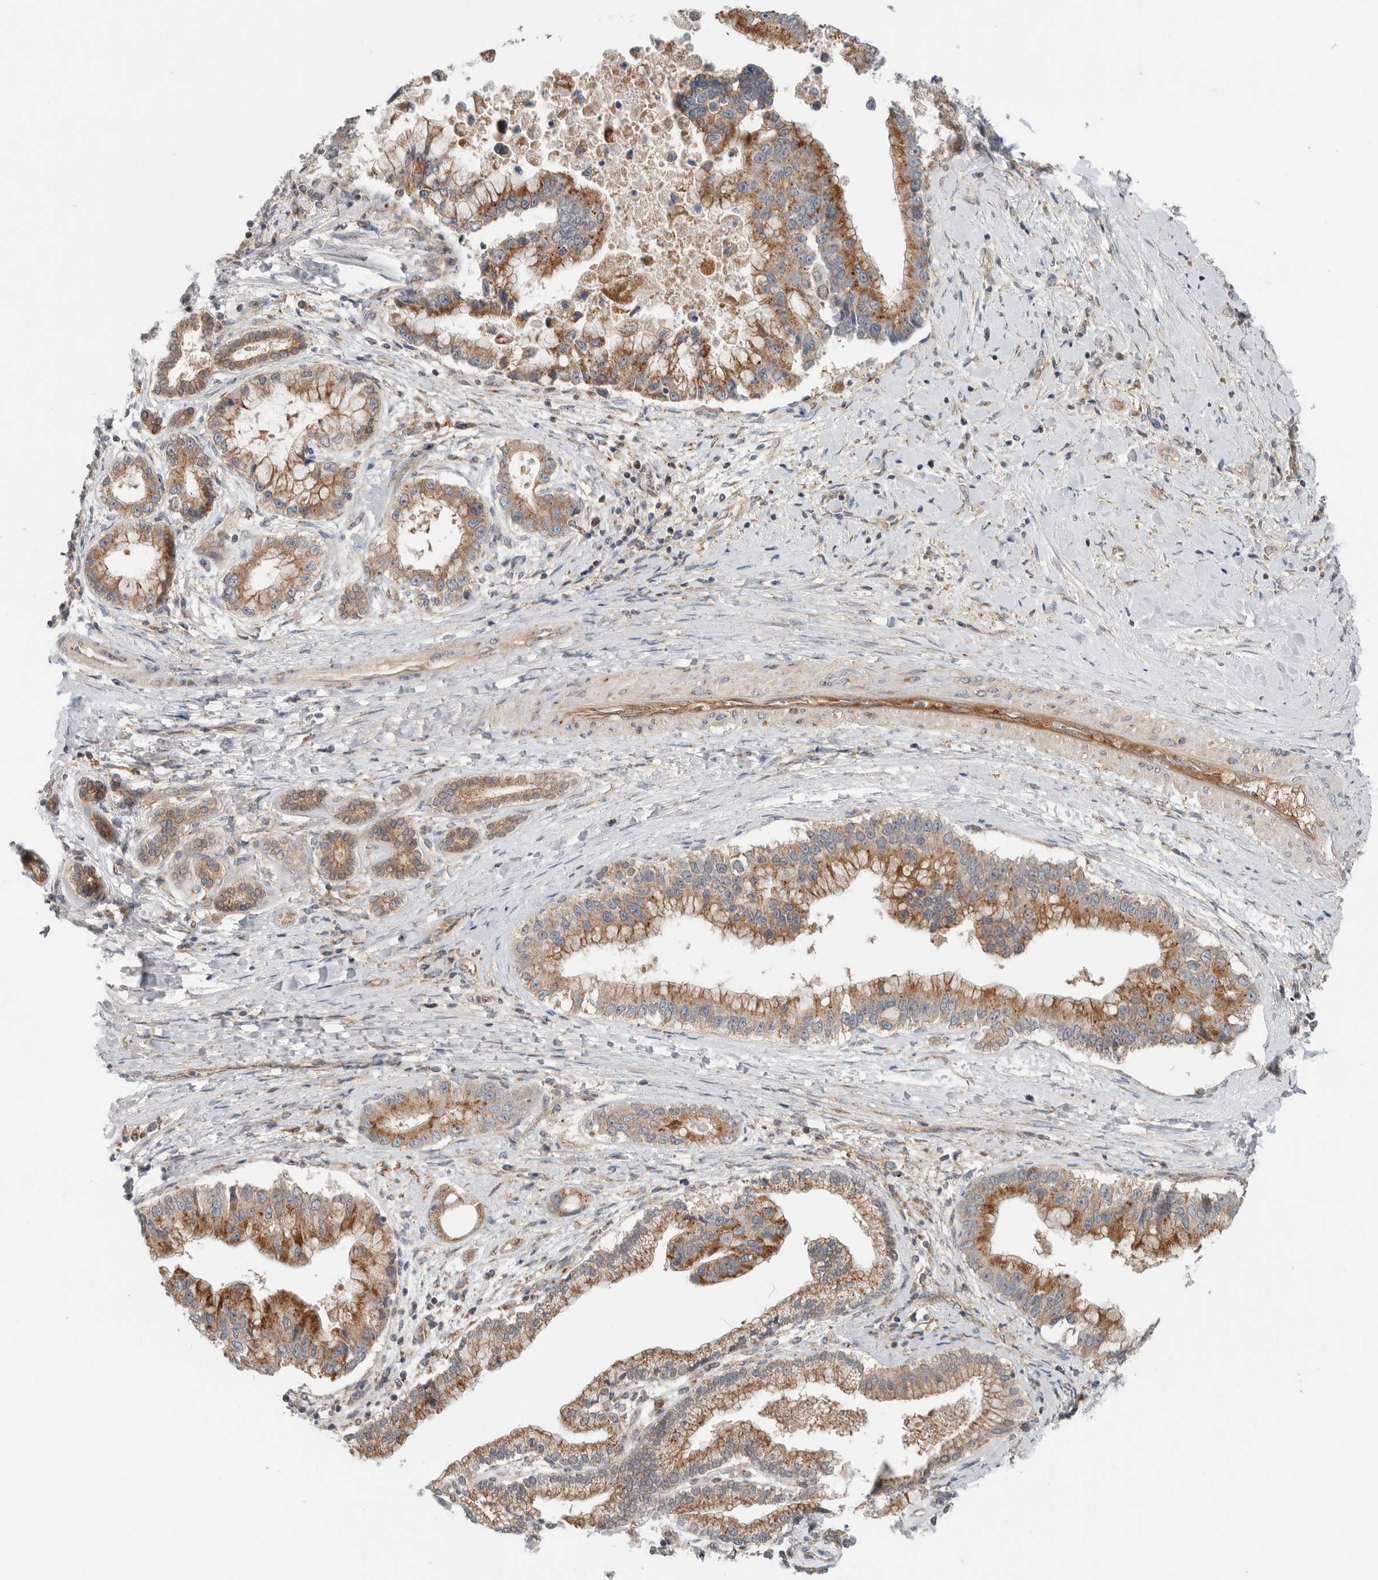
{"staining": {"intensity": "moderate", "quantity": ">75%", "location": "cytoplasmic/membranous"}, "tissue": "liver cancer", "cell_type": "Tumor cells", "image_type": "cancer", "snomed": [{"axis": "morphology", "description": "Cholangiocarcinoma"}, {"axis": "topography", "description": "Liver"}], "caption": "Immunohistochemical staining of human liver cholangiocarcinoma reveals medium levels of moderate cytoplasmic/membranous expression in approximately >75% of tumor cells.", "gene": "RERE", "patient": {"sex": "male", "age": 50}}